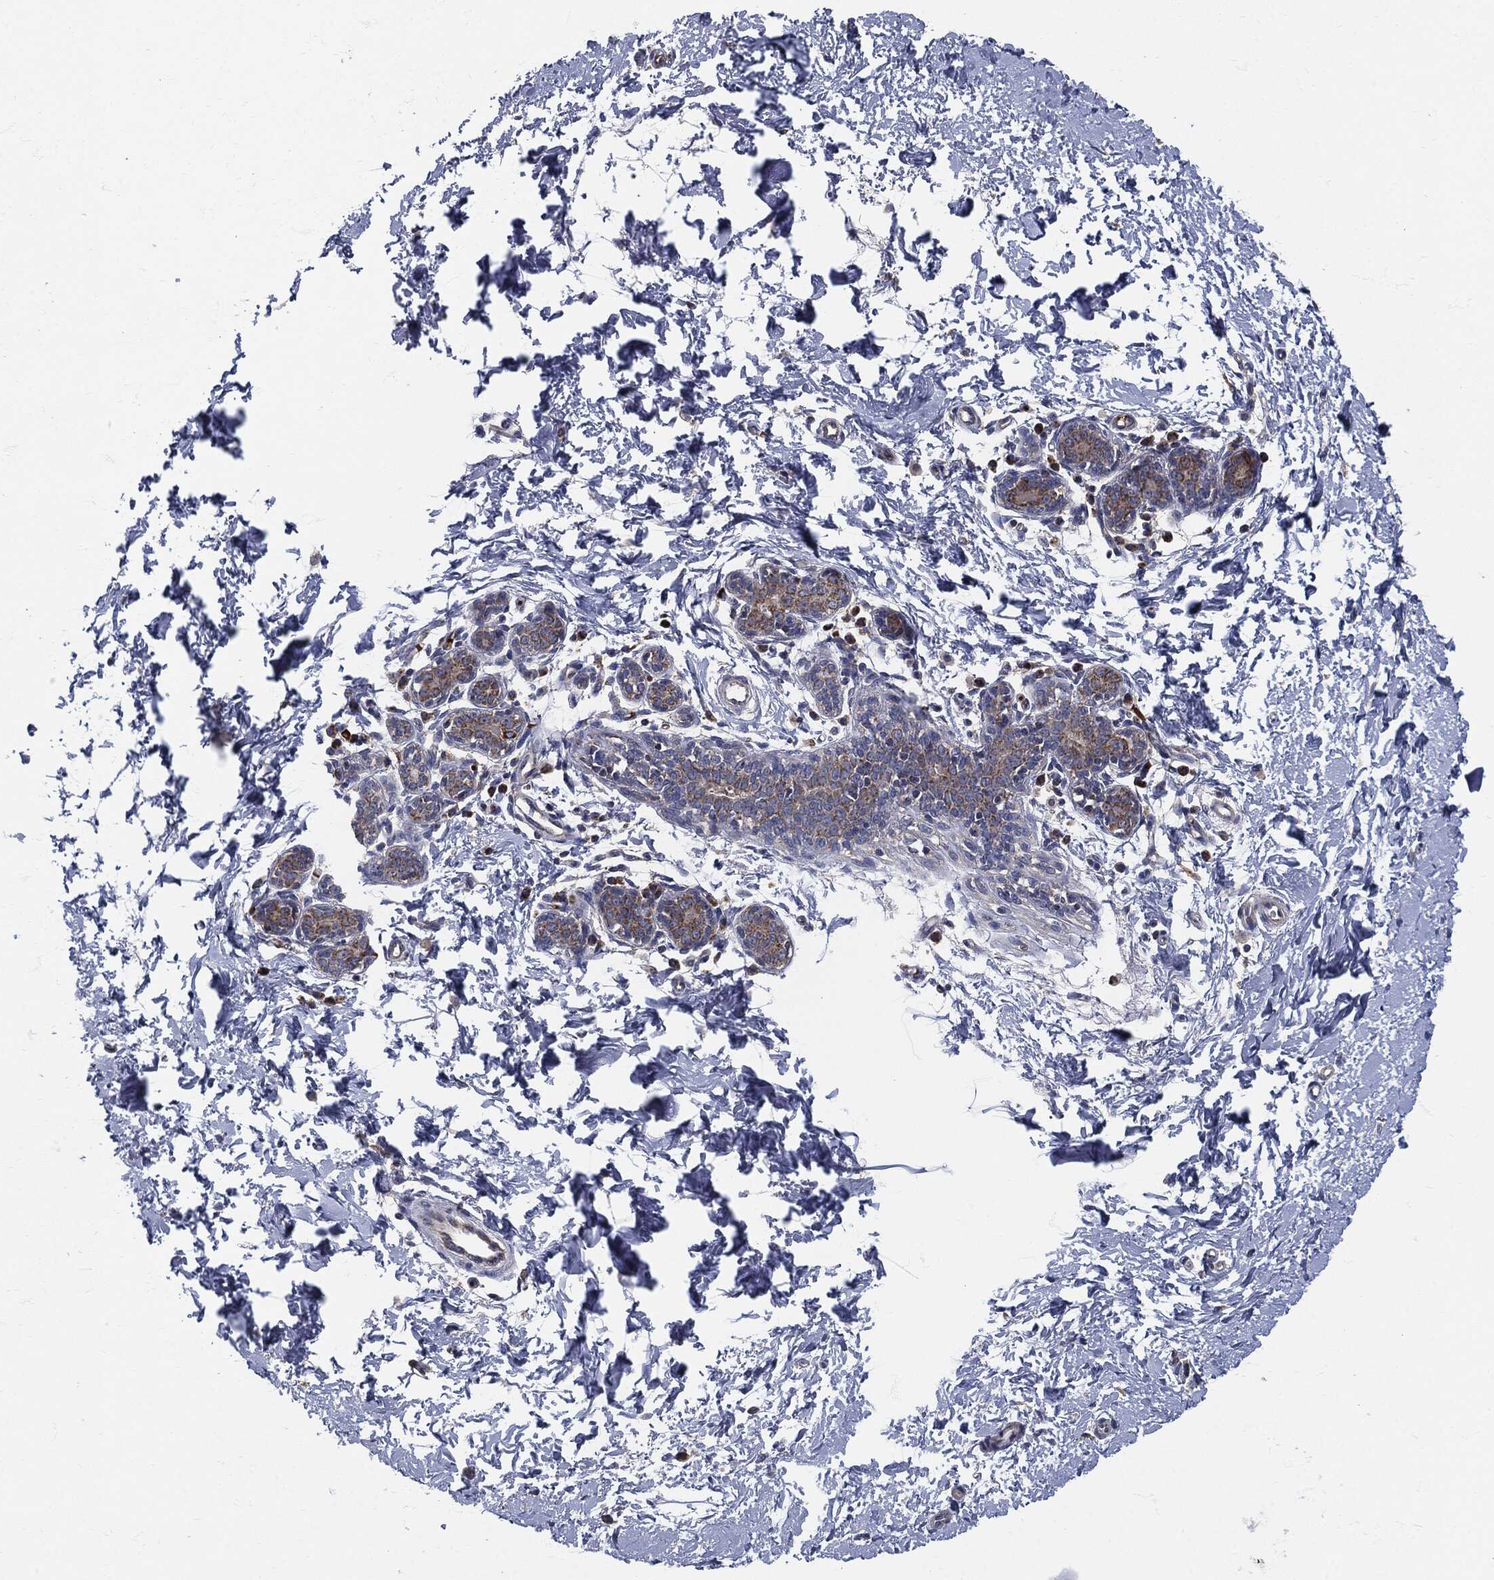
{"staining": {"intensity": "negative", "quantity": "none", "location": "none"}, "tissue": "breast", "cell_type": "Adipocytes", "image_type": "normal", "snomed": [{"axis": "morphology", "description": "Normal tissue, NOS"}, {"axis": "topography", "description": "Breast"}], "caption": "This is an immunohistochemistry (IHC) histopathology image of normal human breast. There is no expression in adipocytes.", "gene": "SIGLEC9", "patient": {"sex": "female", "age": 37}}